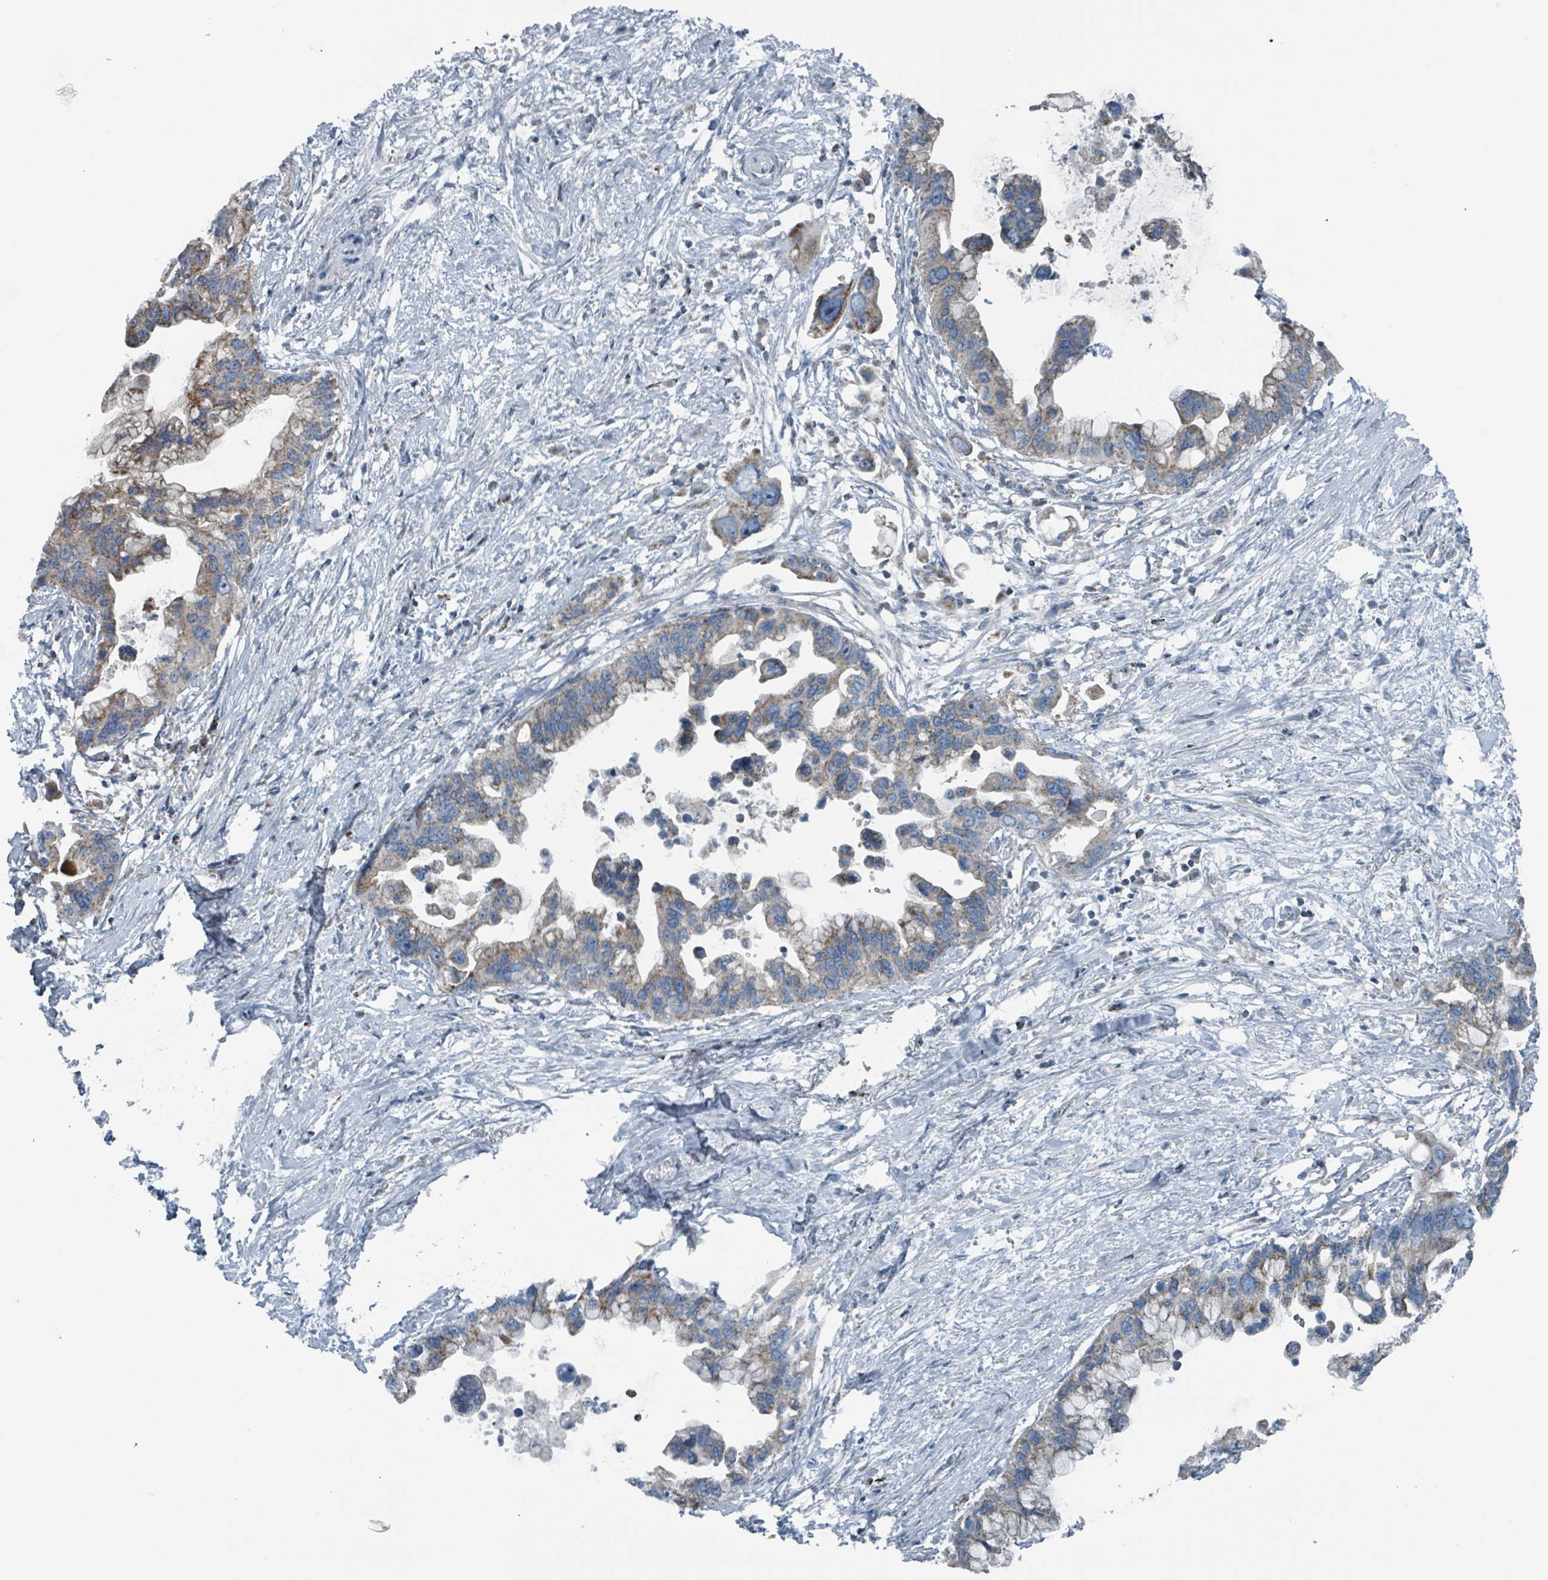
{"staining": {"intensity": "weak", "quantity": ">75%", "location": "cytoplasmic/membranous"}, "tissue": "pancreatic cancer", "cell_type": "Tumor cells", "image_type": "cancer", "snomed": [{"axis": "morphology", "description": "Adenocarcinoma, NOS"}, {"axis": "topography", "description": "Pancreas"}], "caption": "Human adenocarcinoma (pancreatic) stained for a protein (brown) reveals weak cytoplasmic/membranous positive expression in about >75% of tumor cells.", "gene": "ABHD18", "patient": {"sex": "female", "age": 83}}